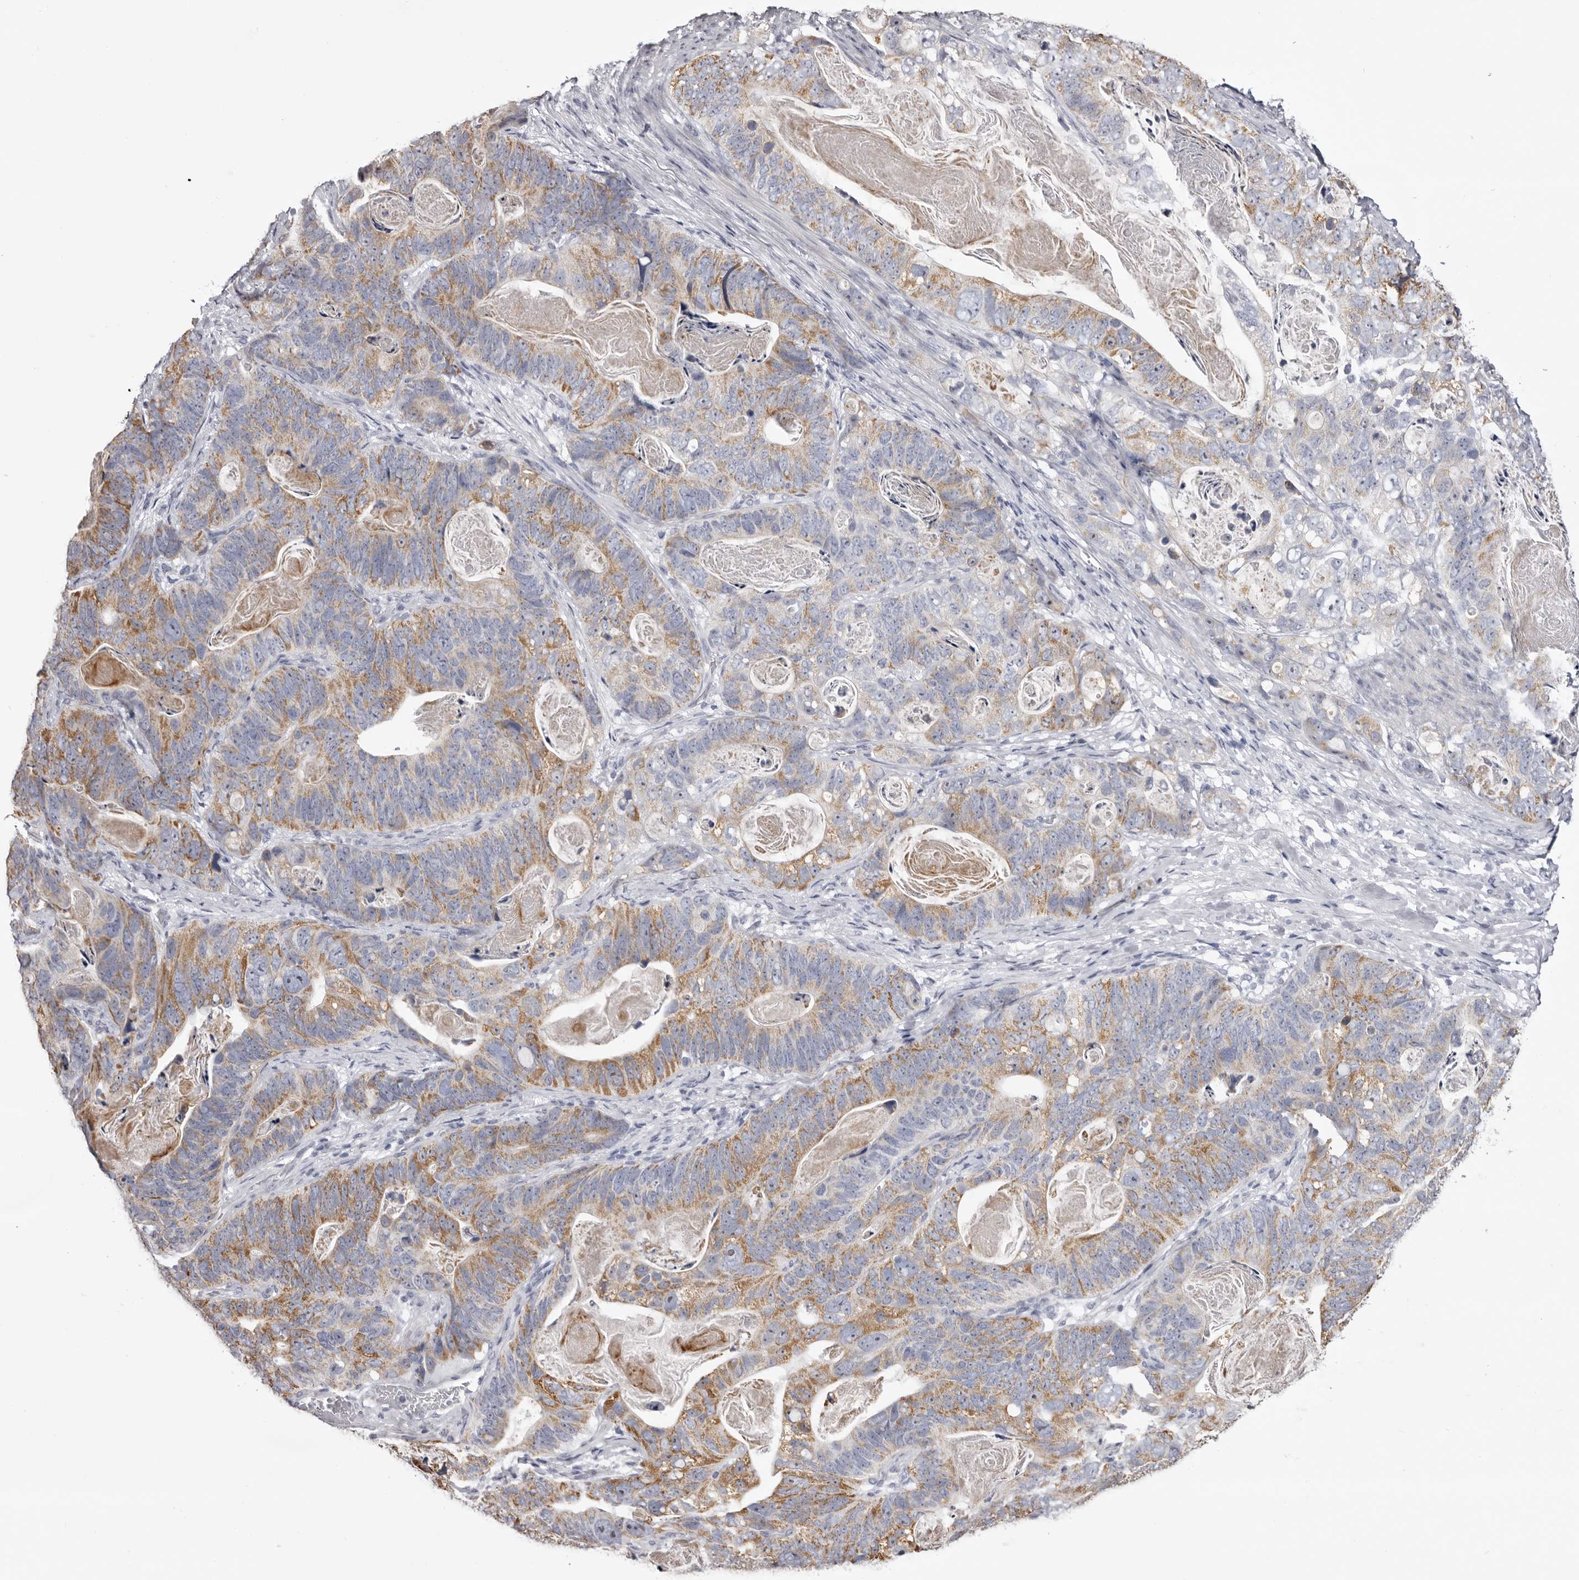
{"staining": {"intensity": "moderate", "quantity": "25%-75%", "location": "cytoplasmic/membranous"}, "tissue": "stomach cancer", "cell_type": "Tumor cells", "image_type": "cancer", "snomed": [{"axis": "morphology", "description": "Normal tissue, NOS"}, {"axis": "morphology", "description": "Adenocarcinoma, NOS"}, {"axis": "topography", "description": "Stomach"}], "caption": "Immunohistochemistry (IHC) micrograph of neoplastic tissue: stomach cancer (adenocarcinoma) stained using immunohistochemistry (IHC) displays medium levels of moderate protein expression localized specifically in the cytoplasmic/membranous of tumor cells, appearing as a cytoplasmic/membranous brown color.", "gene": "CASQ1", "patient": {"sex": "female", "age": 89}}